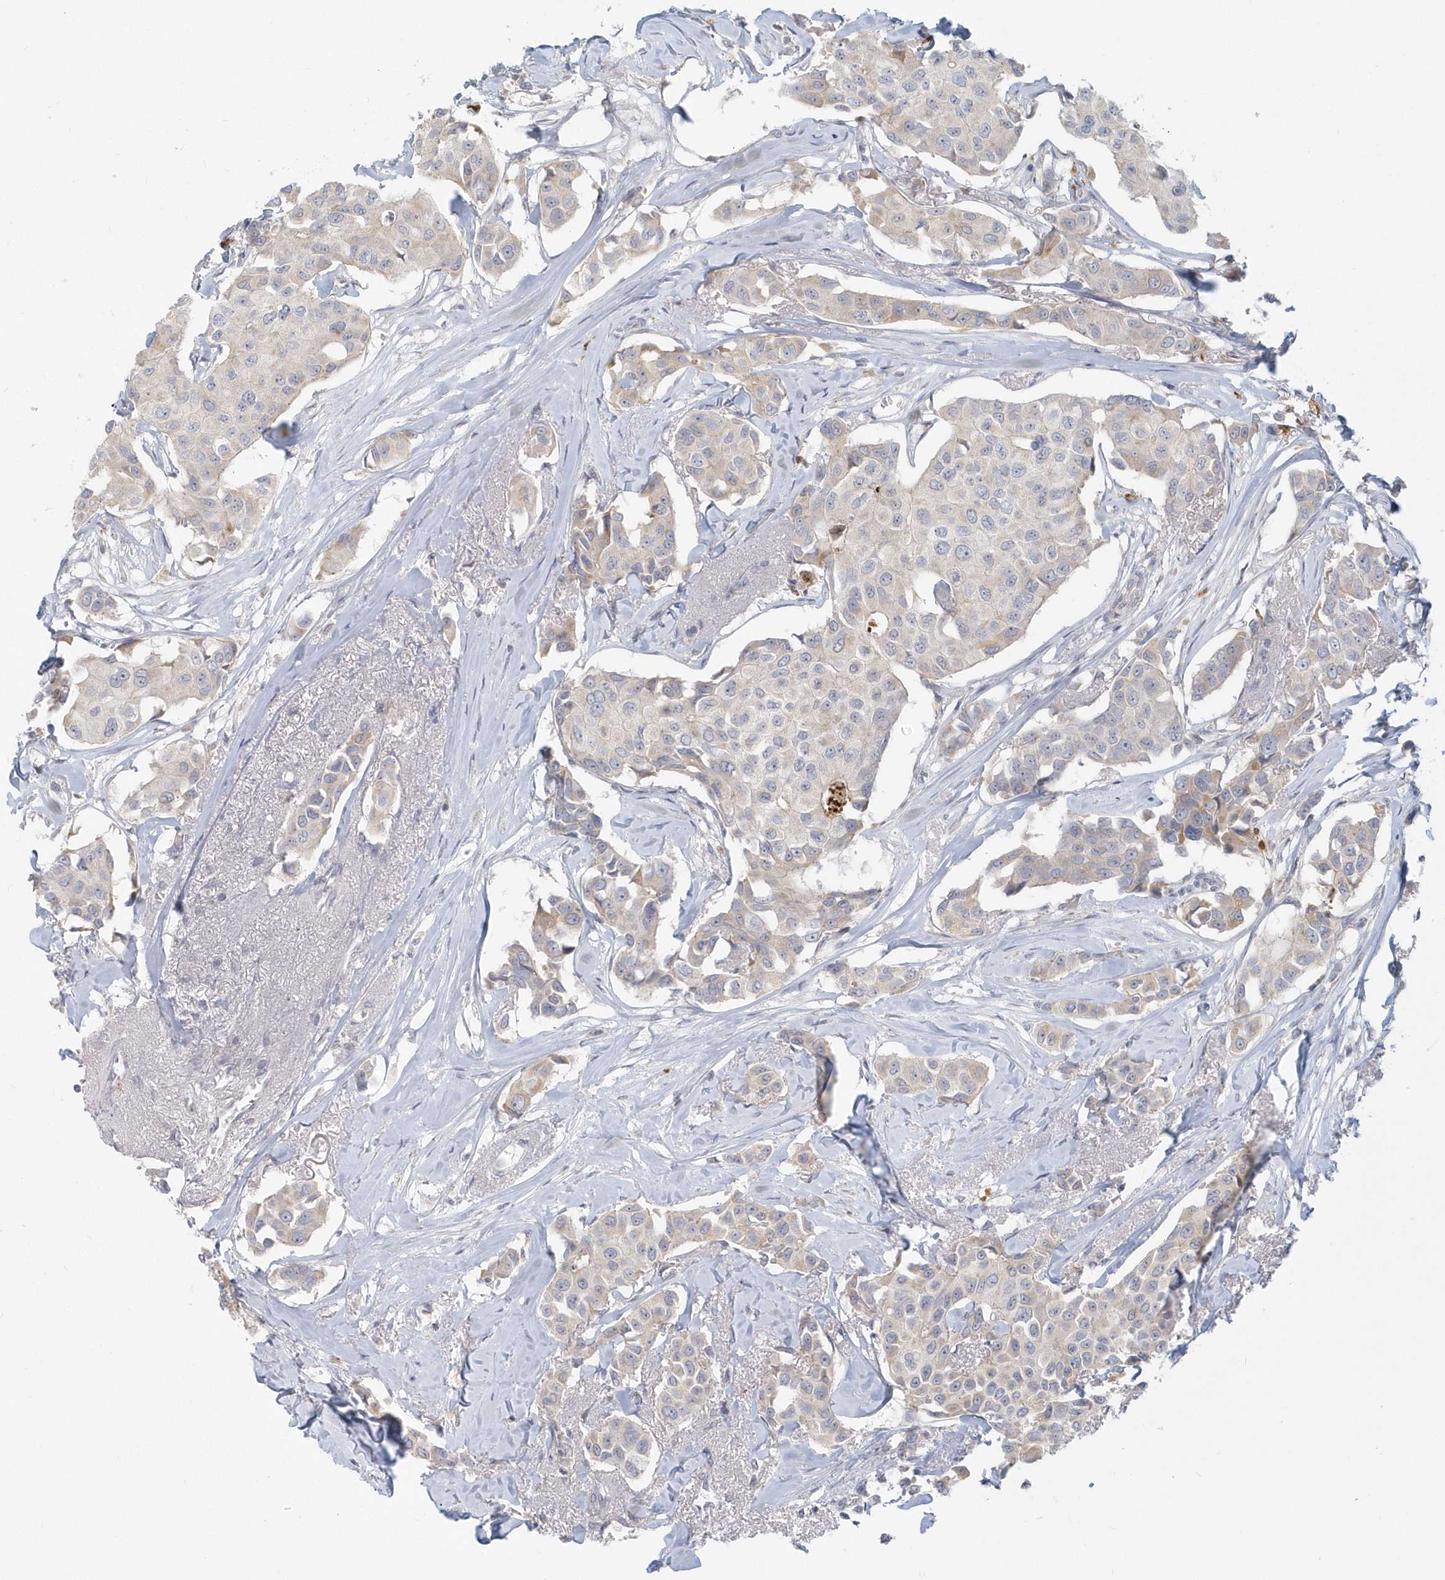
{"staining": {"intensity": "weak", "quantity": "<25%", "location": "cytoplasmic/membranous"}, "tissue": "breast cancer", "cell_type": "Tumor cells", "image_type": "cancer", "snomed": [{"axis": "morphology", "description": "Duct carcinoma"}, {"axis": "topography", "description": "Breast"}], "caption": "This is an immunohistochemistry photomicrograph of breast invasive ductal carcinoma. There is no staining in tumor cells.", "gene": "NAPB", "patient": {"sex": "female", "age": 80}}